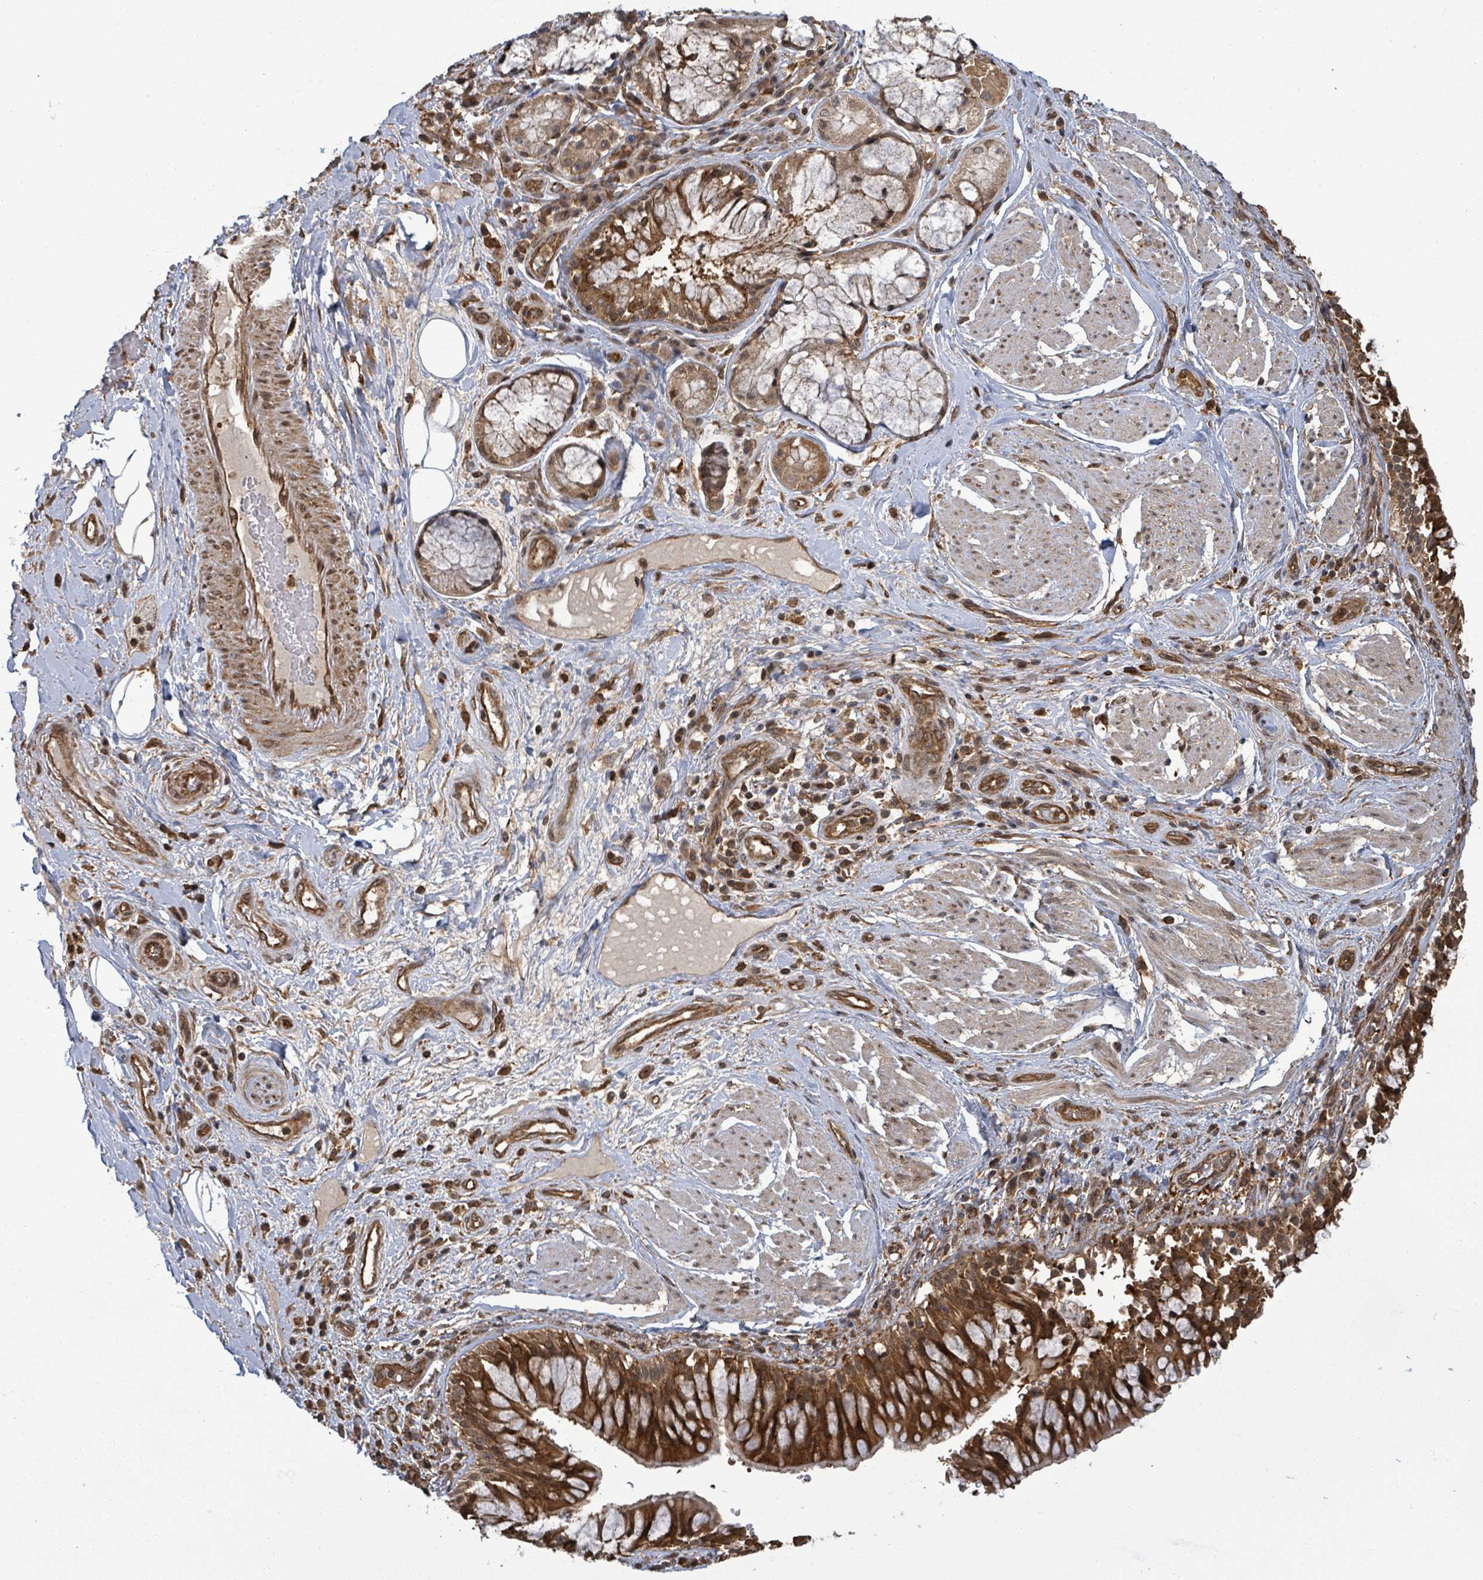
{"staining": {"intensity": "moderate", "quantity": "<25%", "location": "cytoplasmic/membranous,nuclear"}, "tissue": "adipose tissue", "cell_type": "Adipocytes", "image_type": "normal", "snomed": [{"axis": "morphology", "description": "Normal tissue, NOS"}, {"axis": "morphology", "description": "Squamous cell carcinoma, NOS"}, {"axis": "topography", "description": "Bronchus"}, {"axis": "topography", "description": "Lung"}], "caption": "Adipocytes display low levels of moderate cytoplasmic/membranous,nuclear positivity in approximately <25% of cells in normal human adipose tissue. Nuclei are stained in blue.", "gene": "ENSG00000256500", "patient": {"sex": "male", "age": 64}}